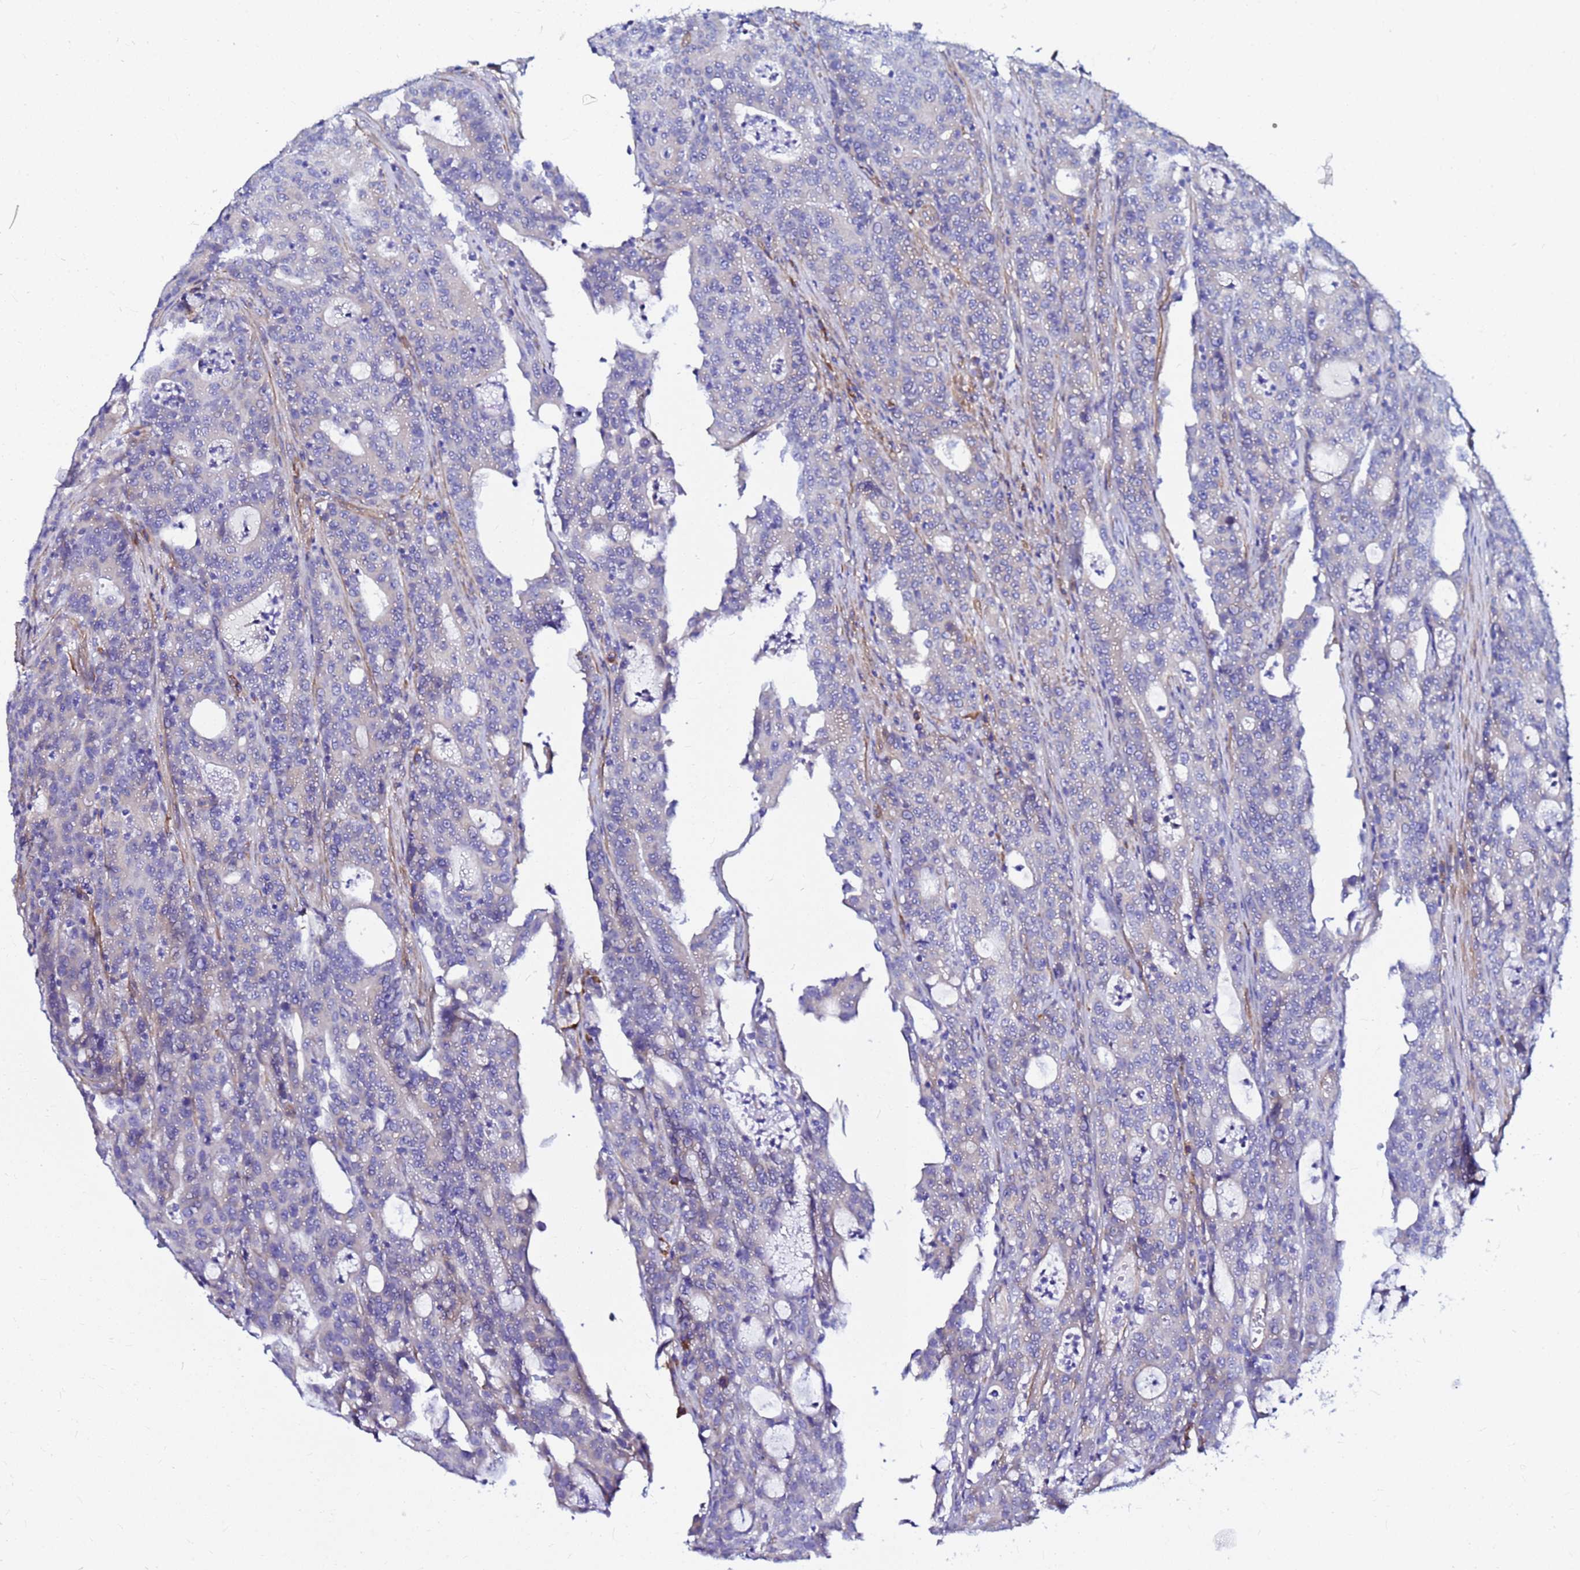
{"staining": {"intensity": "negative", "quantity": "none", "location": "none"}, "tissue": "colorectal cancer", "cell_type": "Tumor cells", "image_type": "cancer", "snomed": [{"axis": "morphology", "description": "Adenocarcinoma, NOS"}, {"axis": "topography", "description": "Colon"}], "caption": "The micrograph exhibits no significant expression in tumor cells of colorectal cancer (adenocarcinoma). Brightfield microscopy of immunohistochemistry (IHC) stained with DAB (brown) and hematoxylin (blue), captured at high magnification.", "gene": "JRKL", "patient": {"sex": "male", "age": 83}}